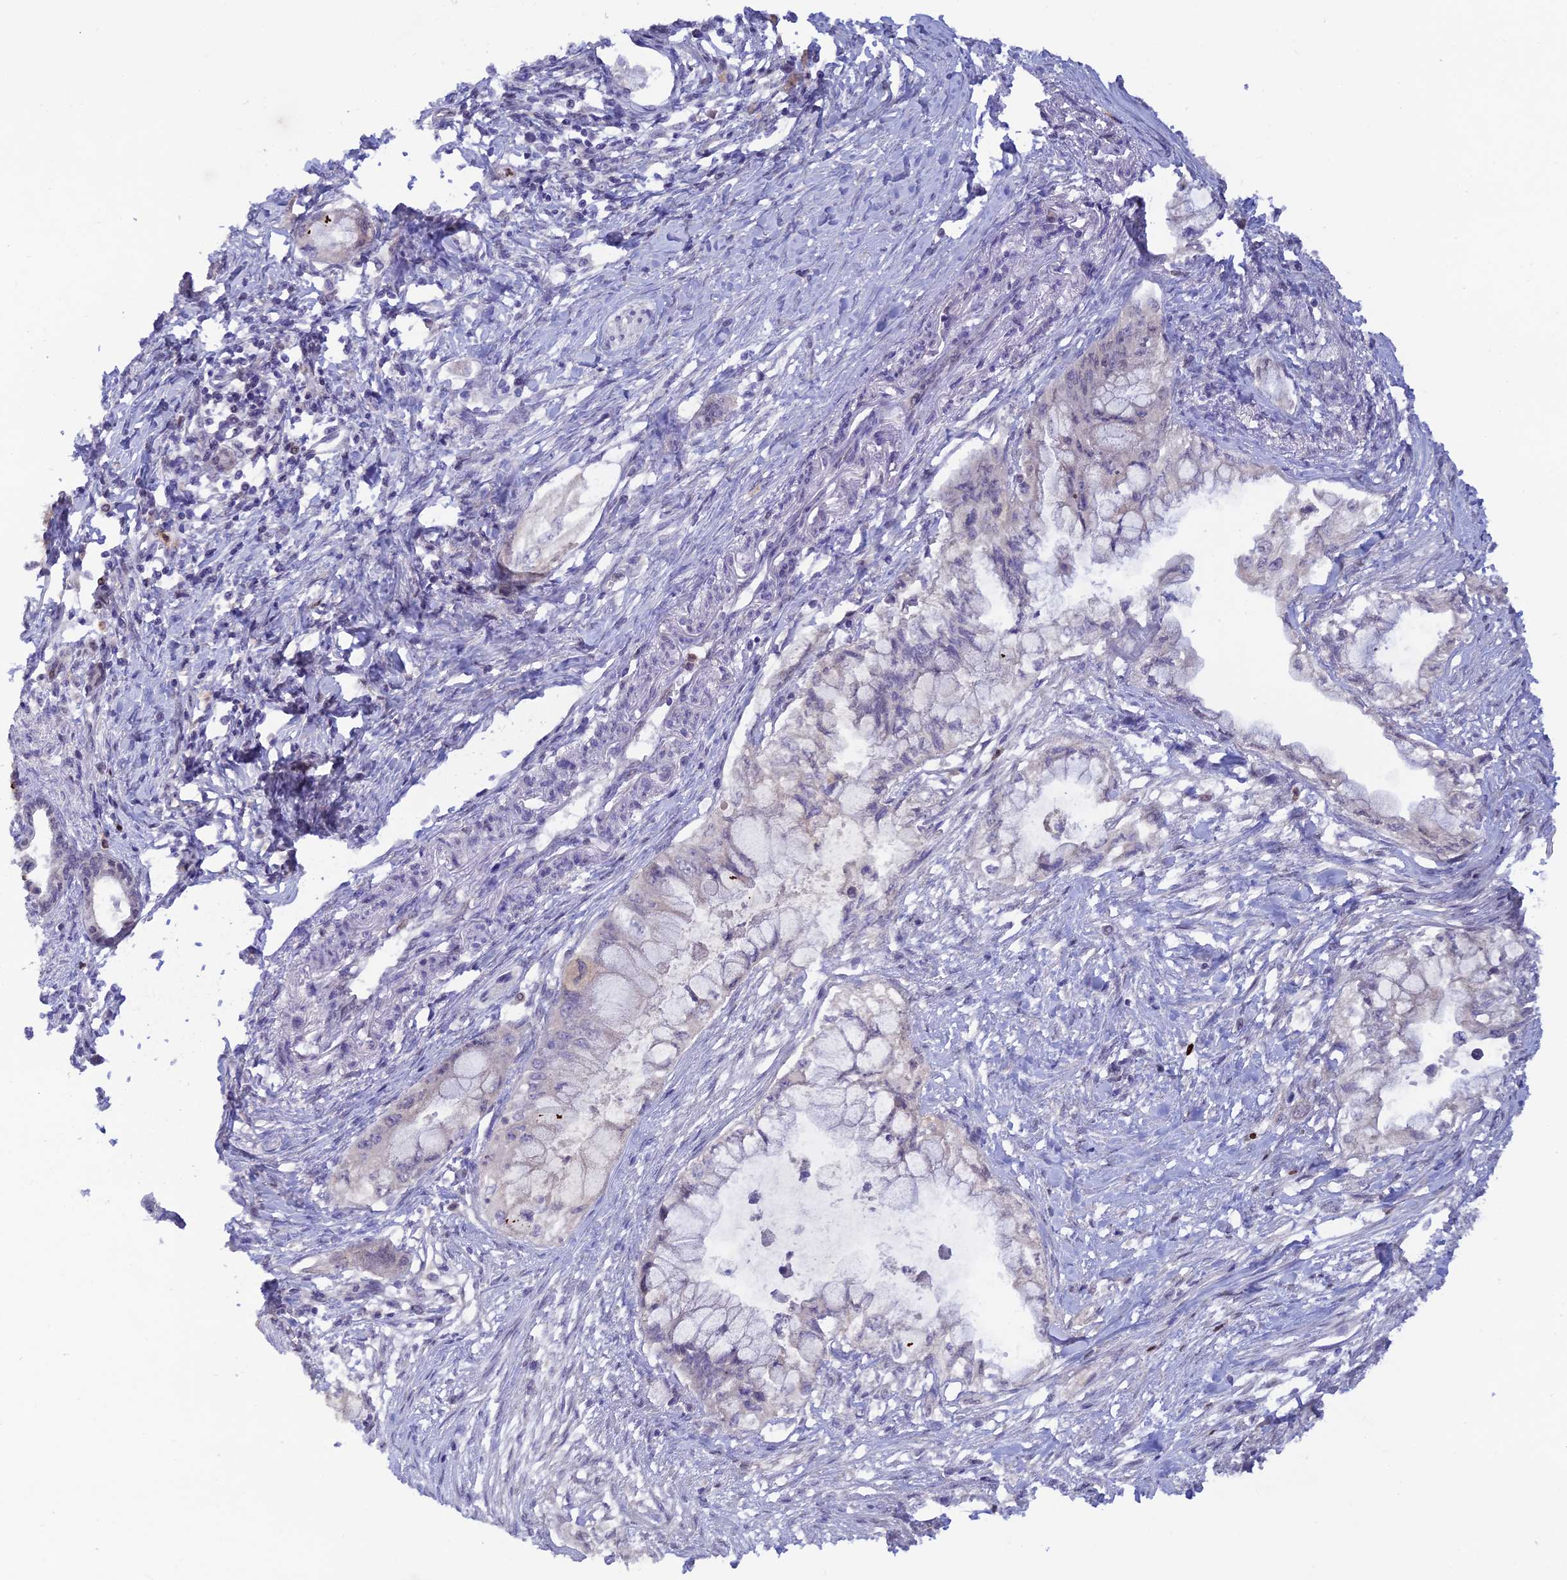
{"staining": {"intensity": "negative", "quantity": "none", "location": "none"}, "tissue": "pancreatic cancer", "cell_type": "Tumor cells", "image_type": "cancer", "snomed": [{"axis": "morphology", "description": "Adenocarcinoma, NOS"}, {"axis": "topography", "description": "Pancreas"}], "caption": "This photomicrograph is of pancreatic cancer stained with immunohistochemistry (IHC) to label a protein in brown with the nuclei are counter-stained blue. There is no positivity in tumor cells.", "gene": "FASTKD5", "patient": {"sex": "male", "age": 48}}